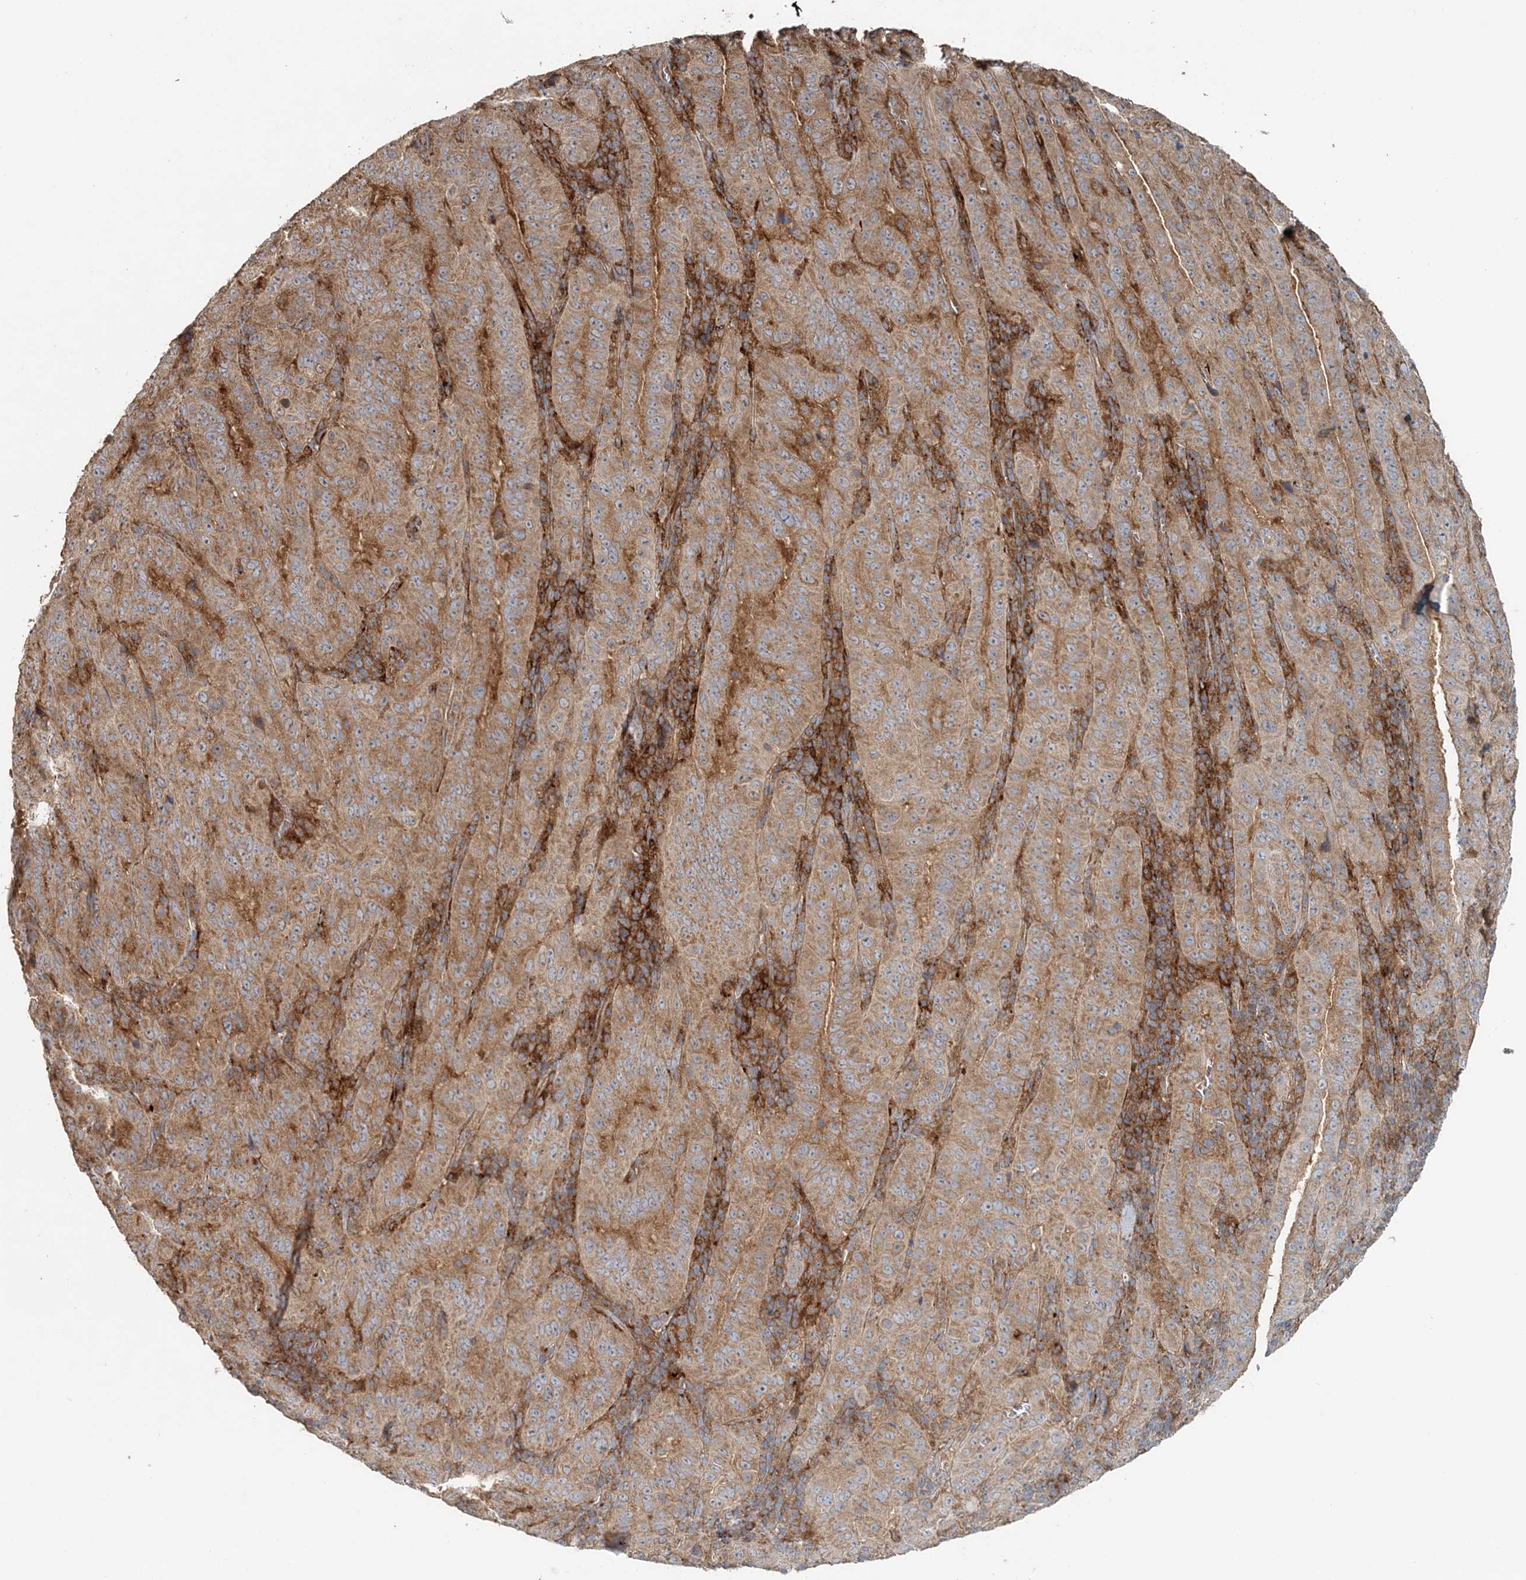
{"staining": {"intensity": "moderate", "quantity": ">75%", "location": "cytoplasmic/membranous"}, "tissue": "pancreatic cancer", "cell_type": "Tumor cells", "image_type": "cancer", "snomed": [{"axis": "morphology", "description": "Adenocarcinoma, NOS"}, {"axis": "topography", "description": "Pancreas"}], "caption": "Approximately >75% of tumor cells in pancreatic cancer (adenocarcinoma) demonstrate moderate cytoplasmic/membranous protein staining as visualized by brown immunohistochemical staining.", "gene": "MMUT", "patient": {"sex": "male", "age": 63}}